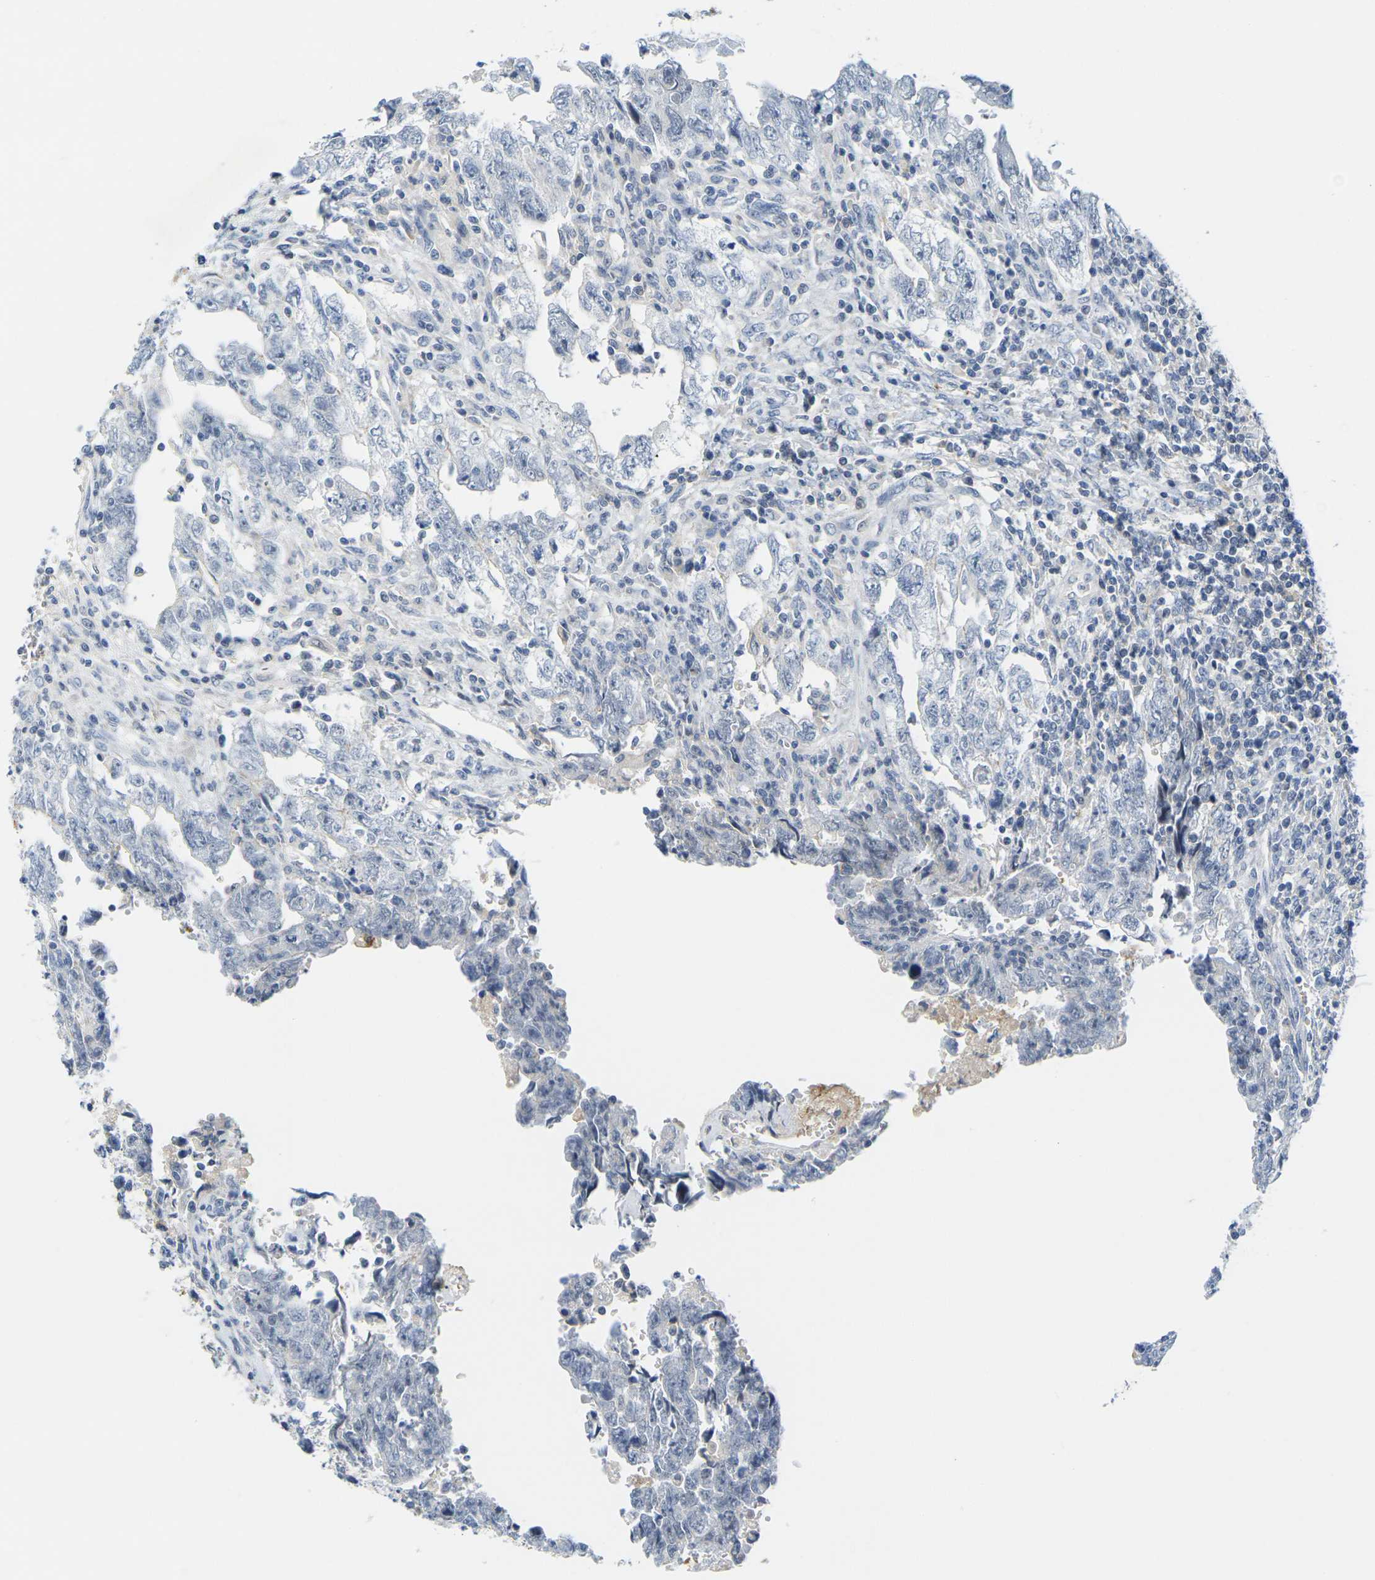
{"staining": {"intensity": "negative", "quantity": "none", "location": "none"}, "tissue": "testis cancer", "cell_type": "Tumor cells", "image_type": "cancer", "snomed": [{"axis": "morphology", "description": "Carcinoma, Embryonal, NOS"}, {"axis": "topography", "description": "Testis"}], "caption": "Tumor cells are negative for brown protein staining in embryonal carcinoma (testis). The staining is performed using DAB (3,3'-diaminobenzidine) brown chromogen with nuclei counter-stained in using hematoxylin.", "gene": "OTOF", "patient": {"sex": "male", "age": 28}}